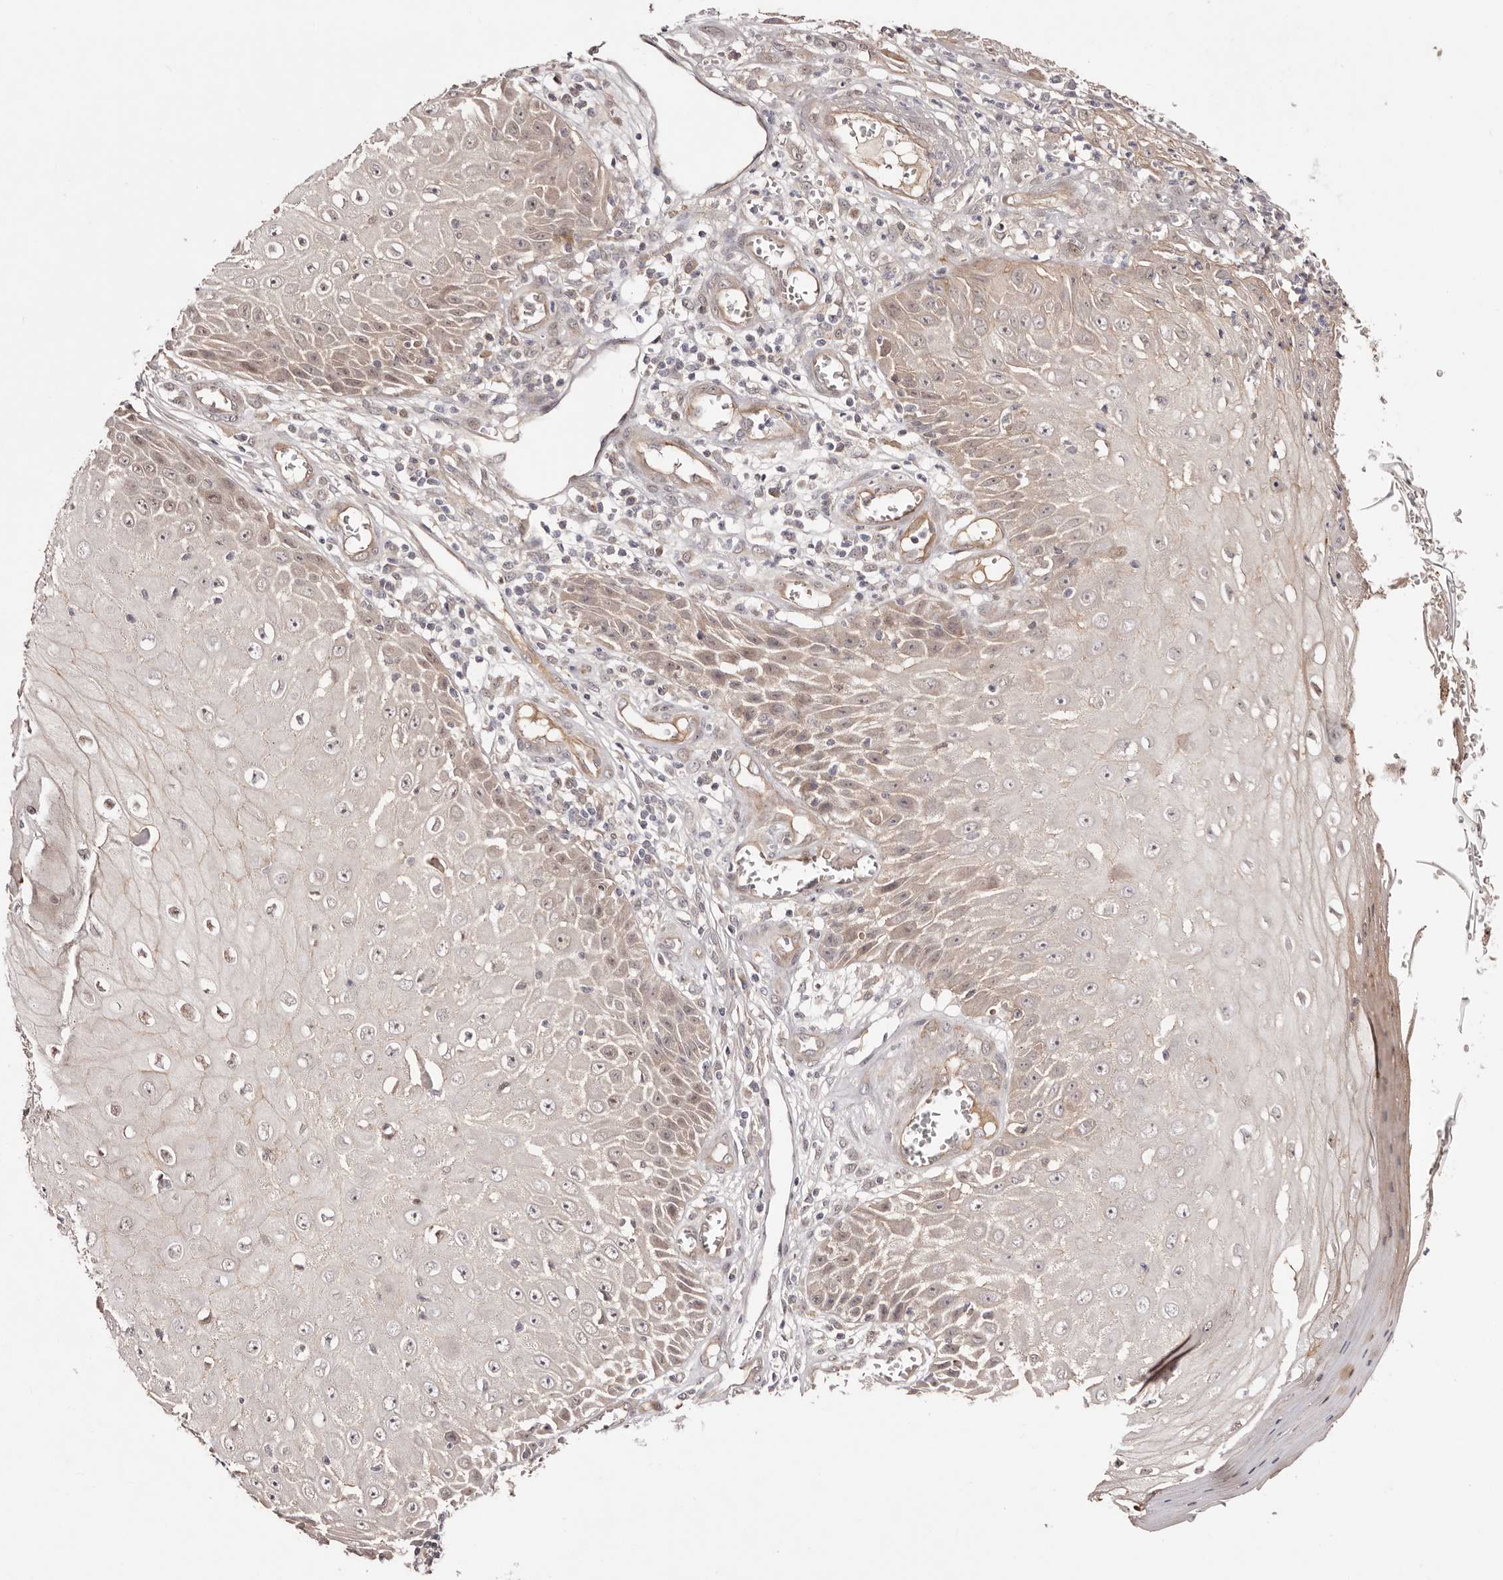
{"staining": {"intensity": "weak", "quantity": "<25%", "location": "cytoplasmic/membranous,nuclear"}, "tissue": "skin cancer", "cell_type": "Tumor cells", "image_type": "cancer", "snomed": [{"axis": "morphology", "description": "Squamous cell carcinoma, NOS"}, {"axis": "topography", "description": "Skin"}], "caption": "A high-resolution image shows immunohistochemistry staining of skin cancer (squamous cell carcinoma), which shows no significant staining in tumor cells.", "gene": "EGR3", "patient": {"sex": "female", "age": 73}}